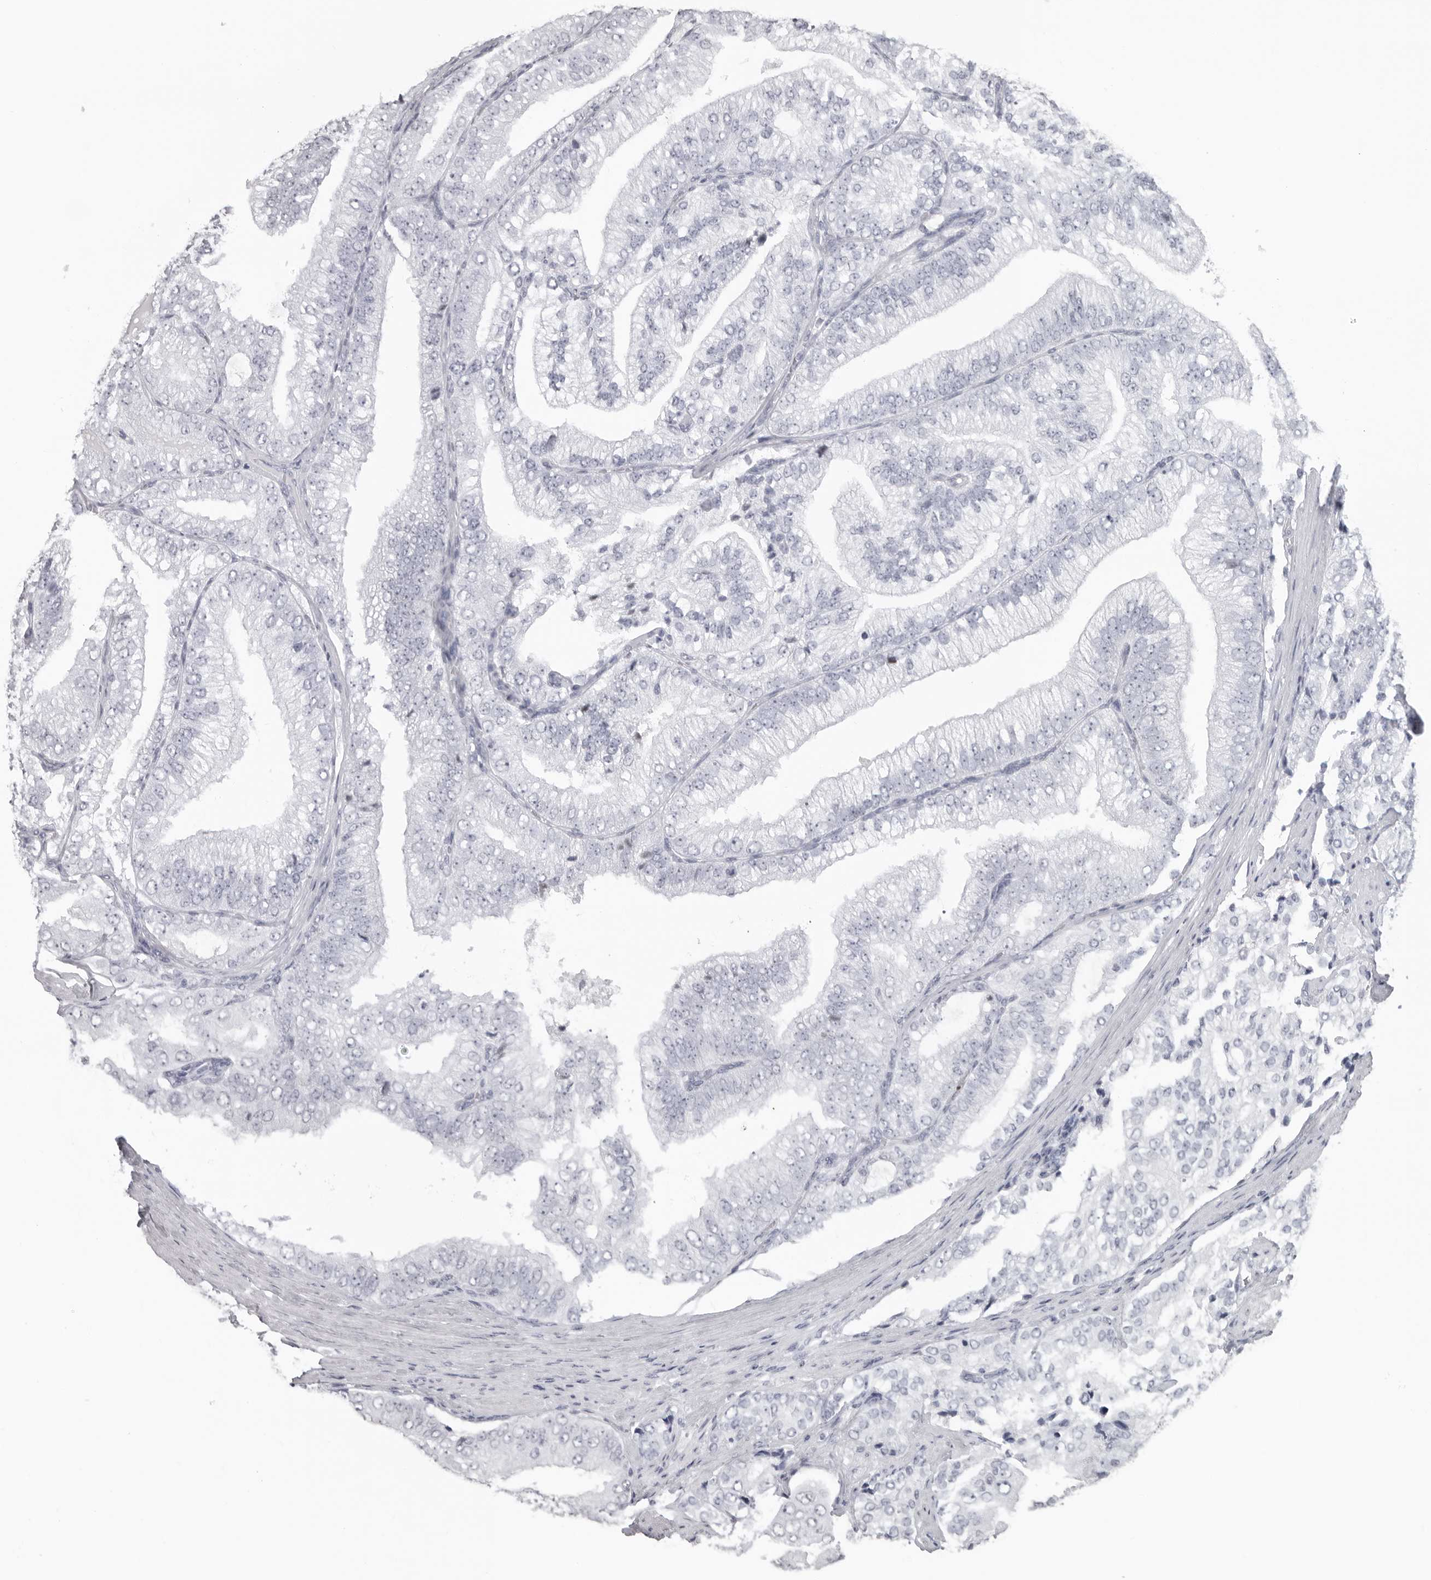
{"staining": {"intensity": "negative", "quantity": "none", "location": "none"}, "tissue": "prostate cancer", "cell_type": "Tumor cells", "image_type": "cancer", "snomed": [{"axis": "morphology", "description": "Adenocarcinoma, High grade"}, {"axis": "topography", "description": "Prostate"}], "caption": "Immunohistochemistry (IHC) of adenocarcinoma (high-grade) (prostate) reveals no positivity in tumor cells.", "gene": "ESPN", "patient": {"sex": "male", "age": 58}}